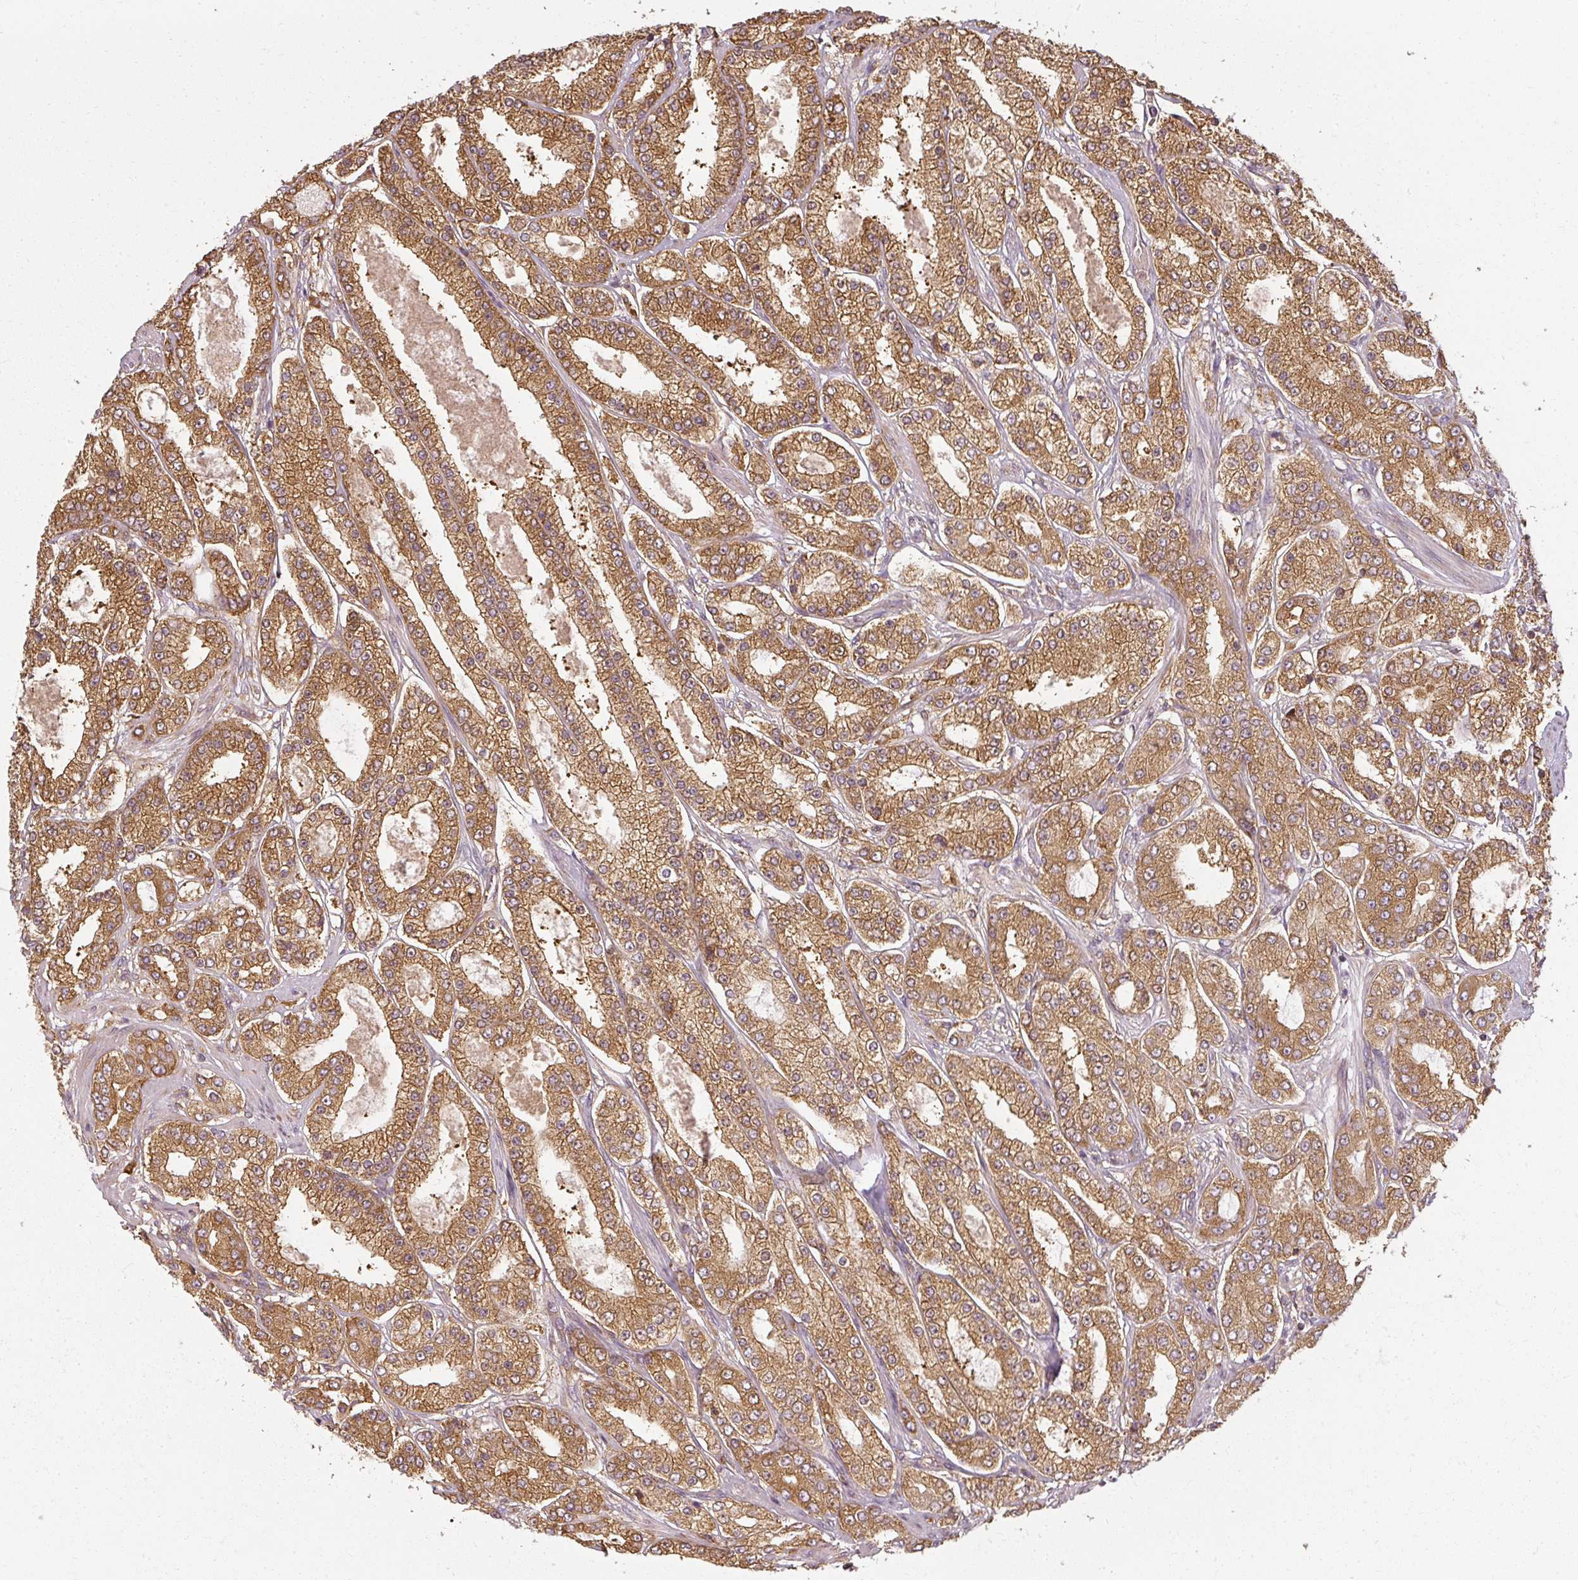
{"staining": {"intensity": "strong", "quantity": ">75%", "location": "cytoplasmic/membranous"}, "tissue": "prostate cancer", "cell_type": "Tumor cells", "image_type": "cancer", "snomed": [{"axis": "morphology", "description": "Adenocarcinoma, High grade"}, {"axis": "topography", "description": "Prostate"}], "caption": "This histopathology image reveals adenocarcinoma (high-grade) (prostate) stained with immunohistochemistry (IHC) to label a protein in brown. The cytoplasmic/membranous of tumor cells show strong positivity for the protein. Nuclei are counter-stained blue.", "gene": "RPL24", "patient": {"sex": "male", "age": 68}}